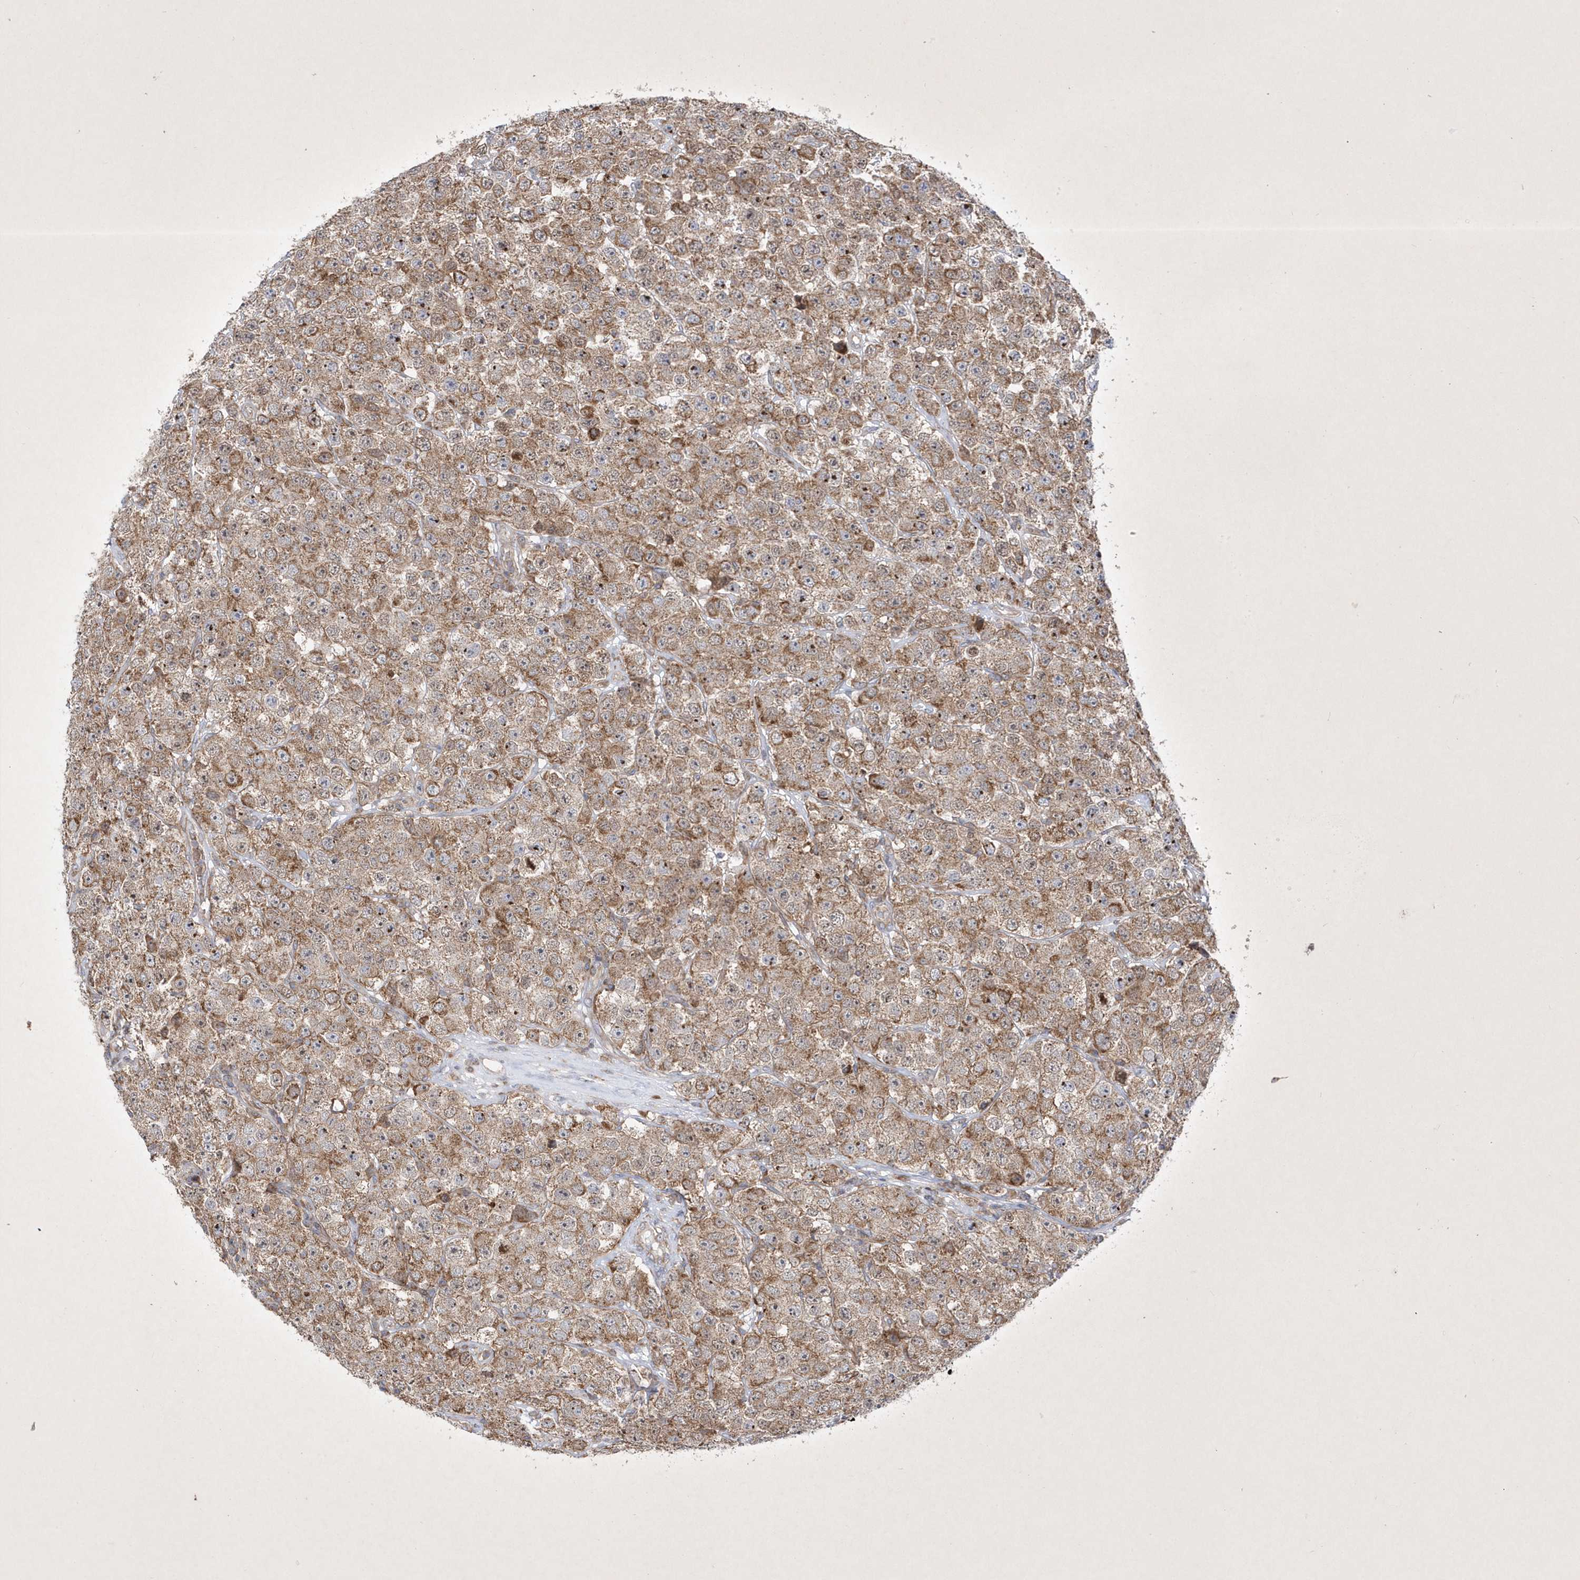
{"staining": {"intensity": "moderate", "quantity": ">75%", "location": "cytoplasmic/membranous"}, "tissue": "testis cancer", "cell_type": "Tumor cells", "image_type": "cancer", "snomed": [{"axis": "morphology", "description": "Seminoma, NOS"}, {"axis": "topography", "description": "Testis"}], "caption": "This image exhibits testis cancer (seminoma) stained with immunohistochemistry (IHC) to label a protein in brown. The cytoplasmic/membranous of tumor cells show moderate positivity for the protein. Nuclei are counter-stained blue.", "gene": "OPA1", "patient": {"sex": "male", "age": 28}}